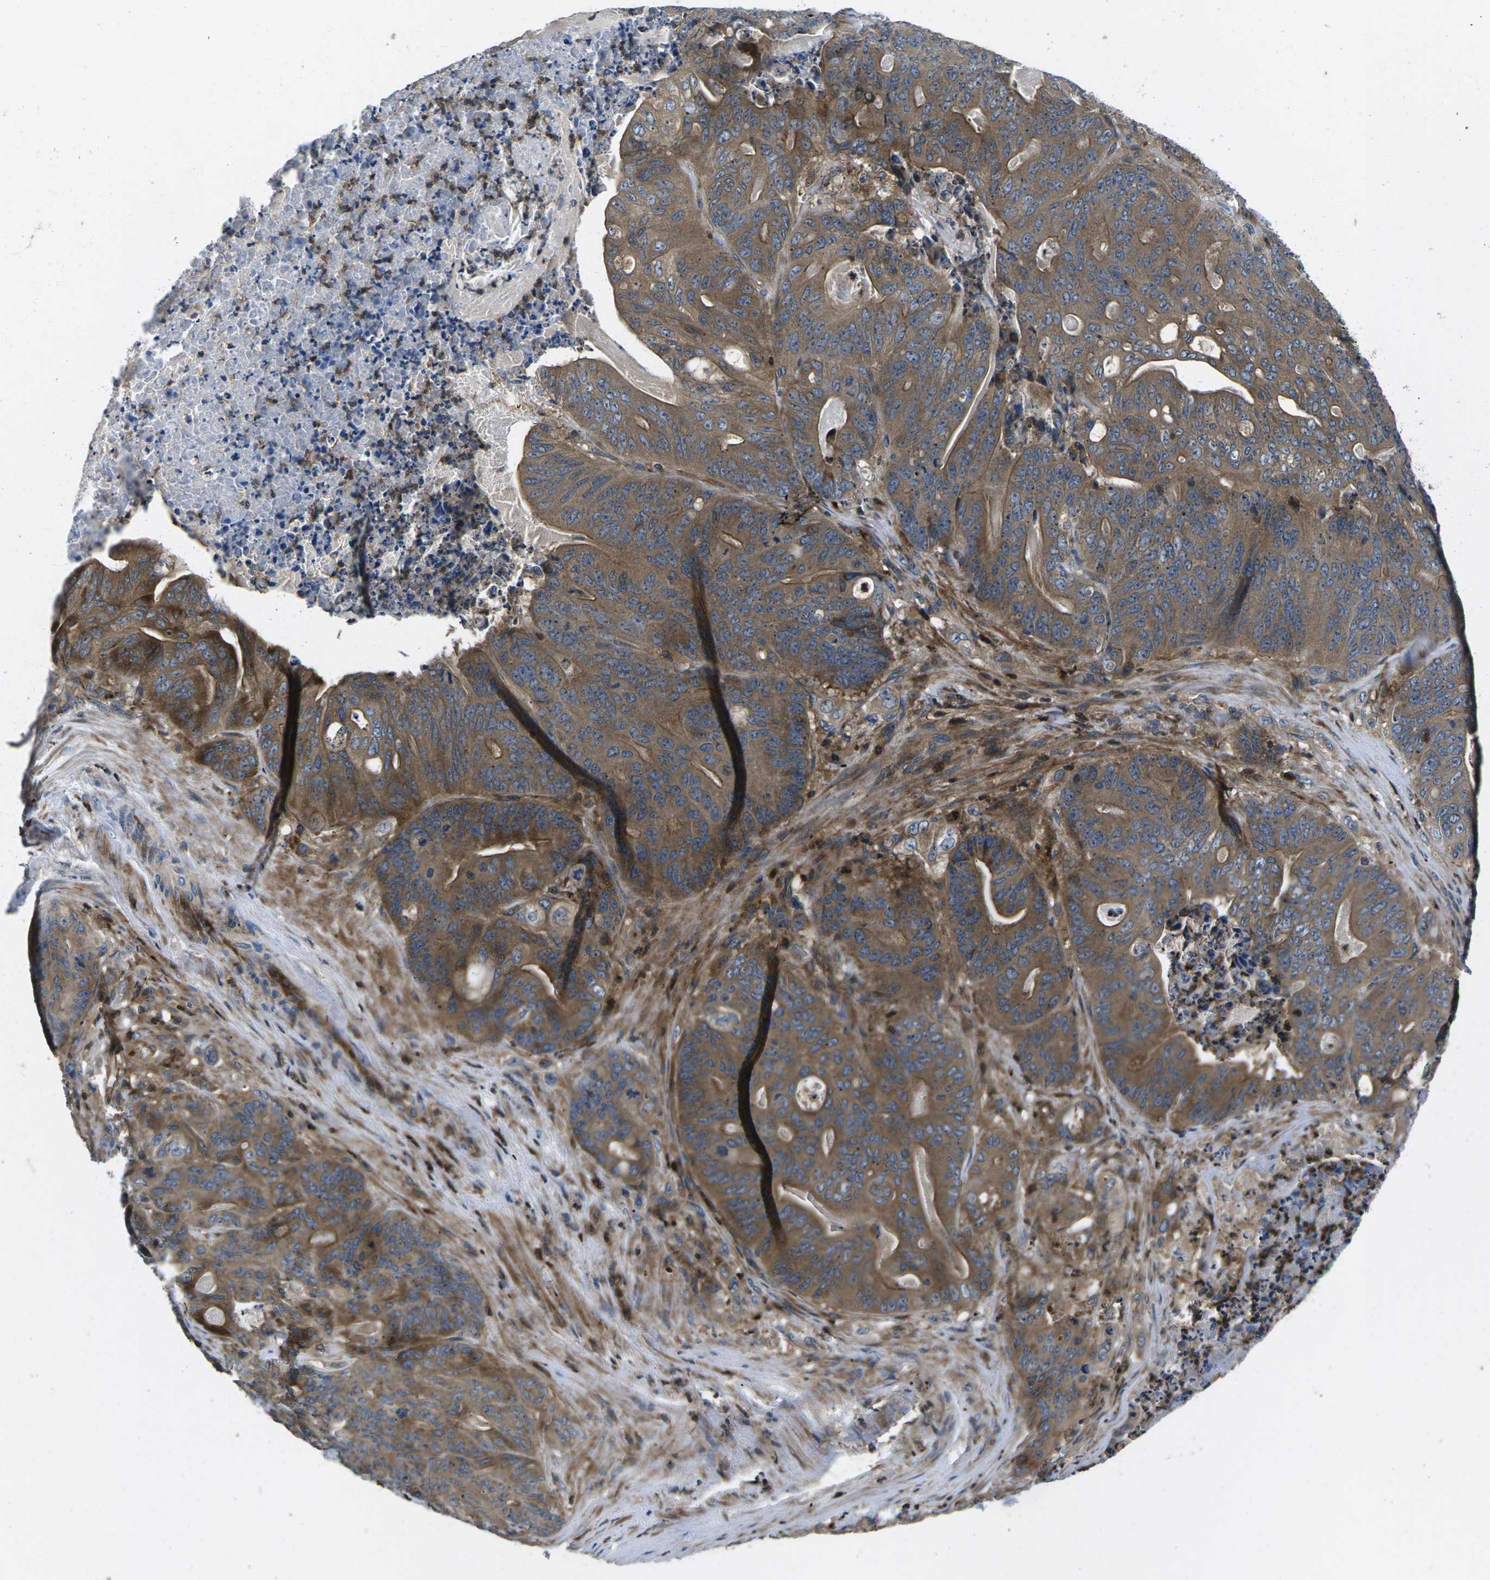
{"staining": {"intensity": "moderate", "quantity": ">75%", "location": "cytoplasmic/membranous"}, "tissue": "stomach cancer", "cell_type": "Tumor cells", "image_type": "cancer", "snomed": [{"axis": "morphology", "description": "Adenocarcinoma, NOS"}, {"axis": "topography", "description": "Stomach"}], "caption": "Protein staining reveals moderate cytoplasmic/membranous positivity in approximately >75% of tumor cells in adenocarcinoma (stomach). (brown staining indicates protein expression, while blue staining denotes nuclei).", "gene": "PLCE1", "patient": {"sex": "female", "age": 73}}